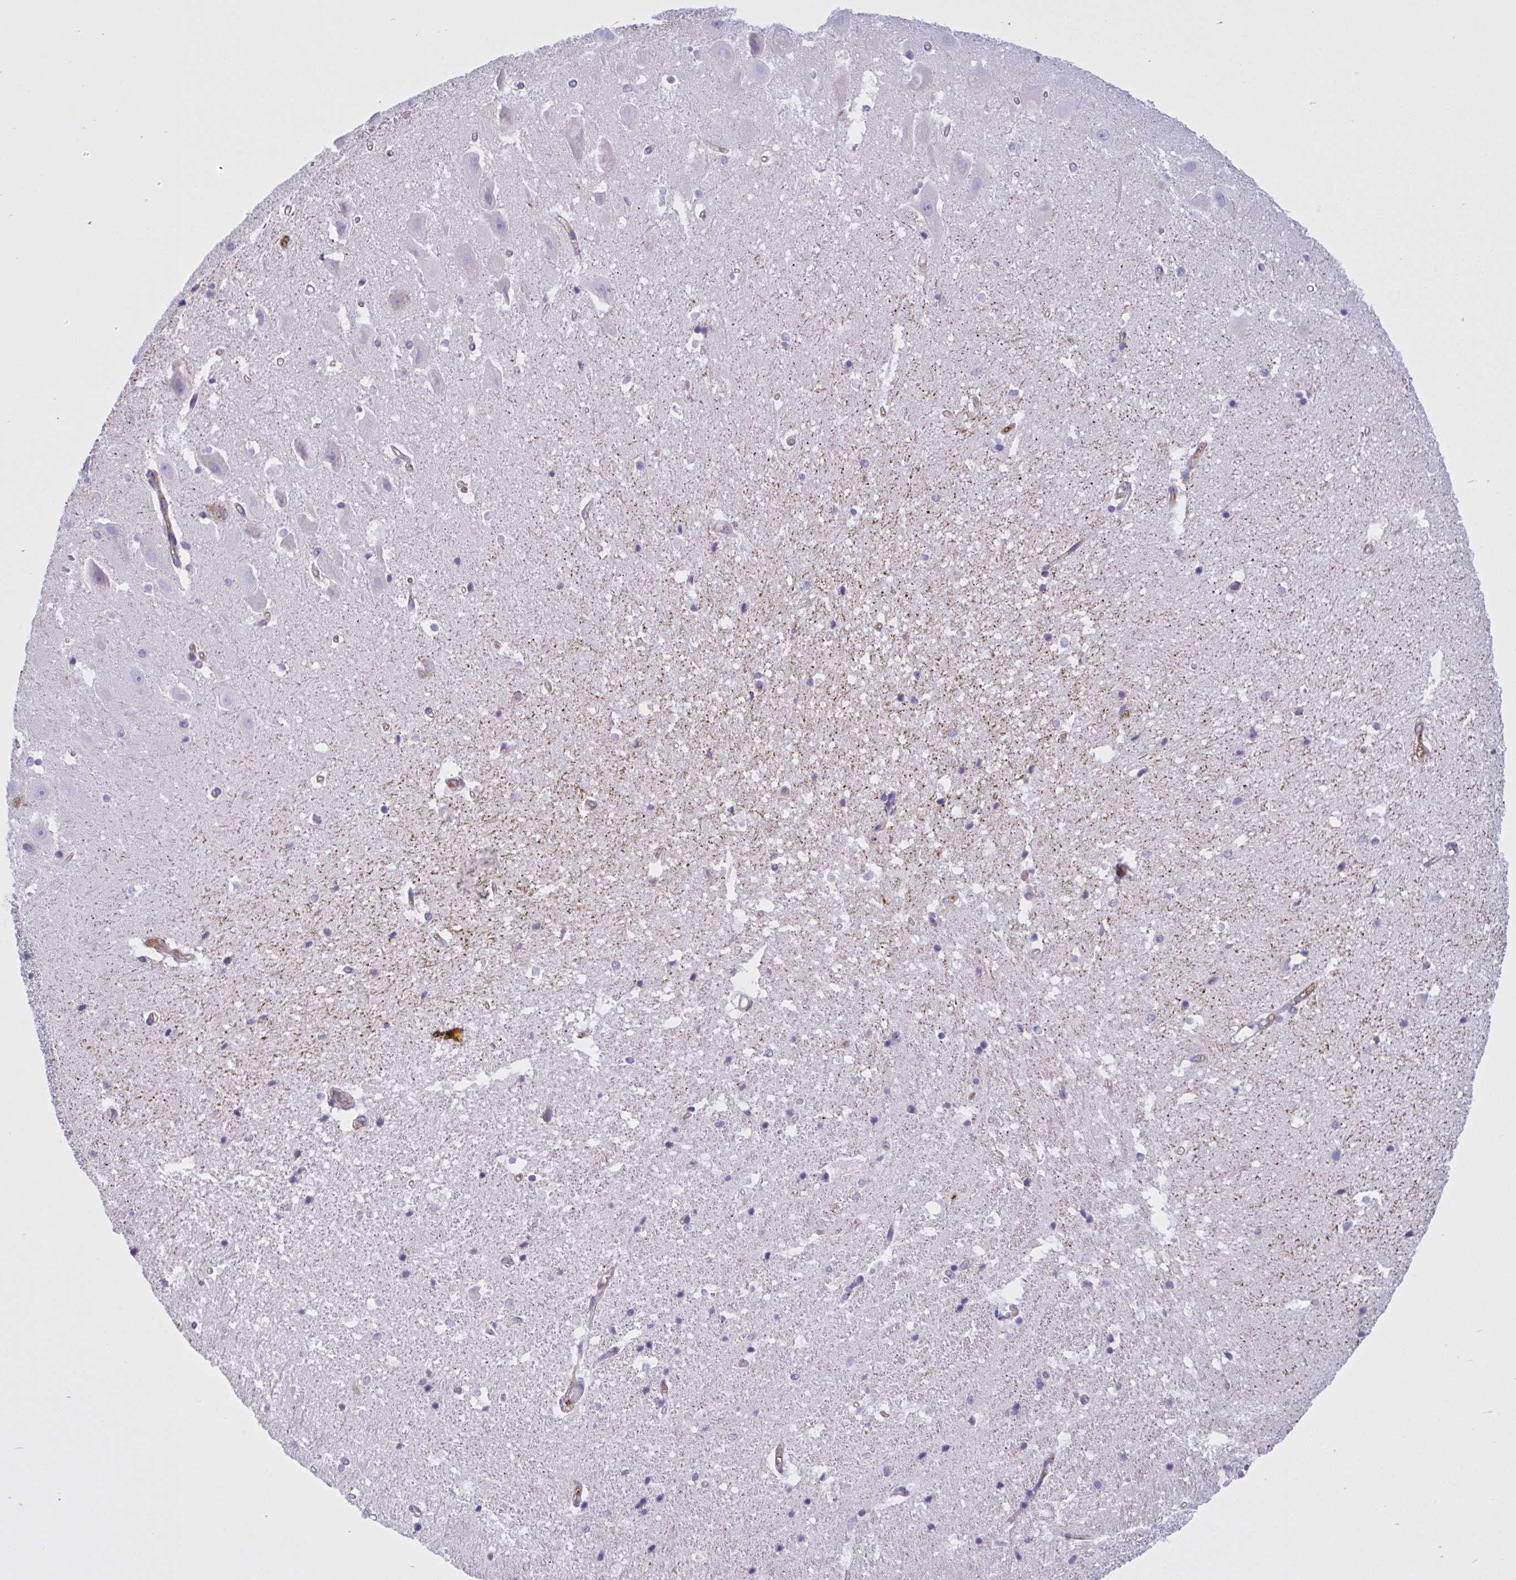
{"staining": {"intensity": "negative", "quantity": "none", "location": "none"}, "tissue": "hippocampus", "cell_type": "Glial cells", "image_type": "normal", "snomed": [{"axis": "morphology", "description": "Normal tissue, NOS"}, {"axis": "topography", "description": "Hippocampus"}], "caption": "The photomicrograph shows no staining of glial cells in benign hippocampus. (Immunohistochemistry, brightfield microscopy, high magnification).", "gene": "OR51M1", "patient": {"sex": "male", "age": 63}}